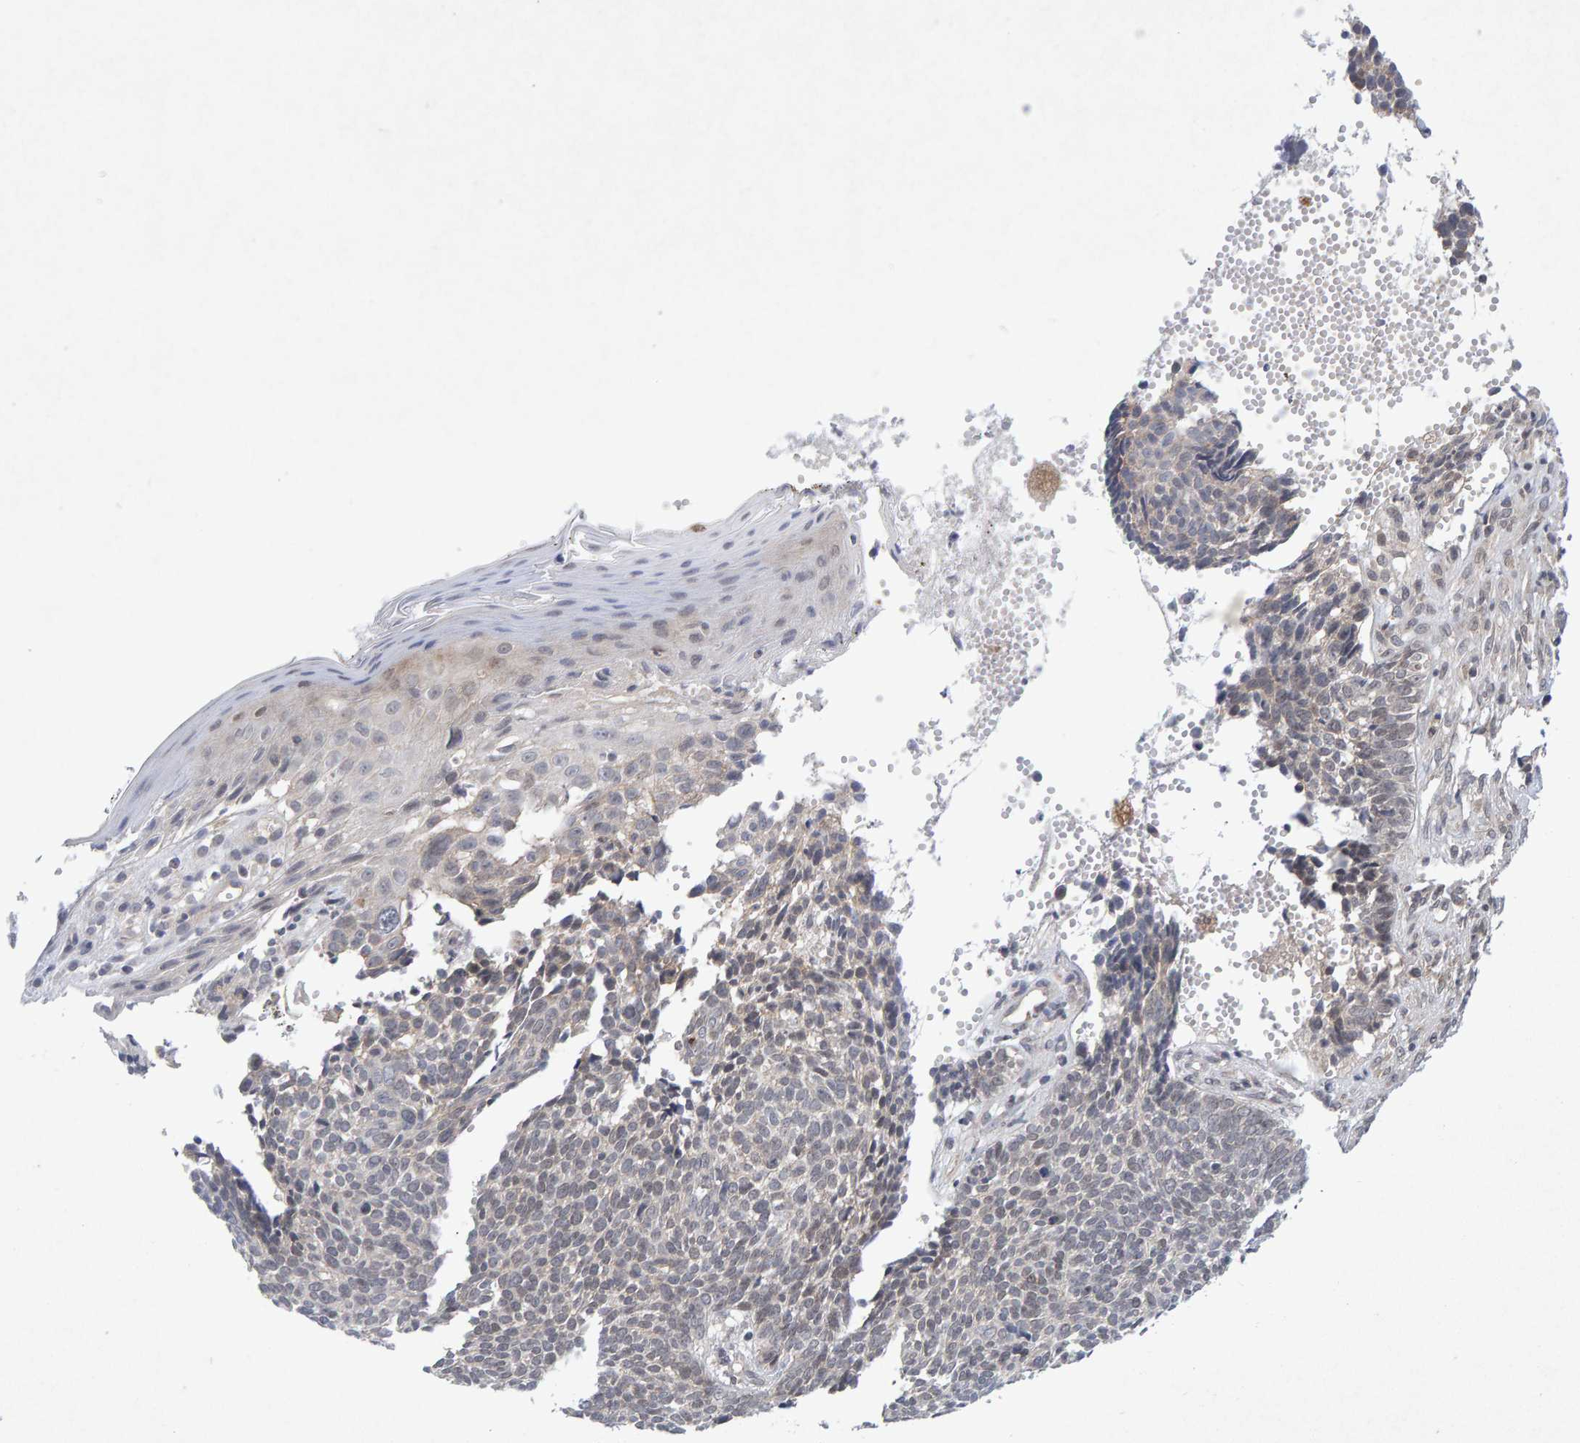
{"staining": {"intensity": "negative", "quantity": "none", "location": "none"}, "tissue": "skin cancer", "cell_type": "Tumor cells", "image_type": "cancer", "snomed": [{"axis": "morphology", "description": "Basal cell carcinoma"}, {"axis": "topography", "description": "Skin"}], "caption": "Basal cell carcinoma (skin) was stained to show a protein in brown. There is no significant positivity in tumor cells.", "gene": "CDH2", "patient": {"sex": "male", "age": 84}}